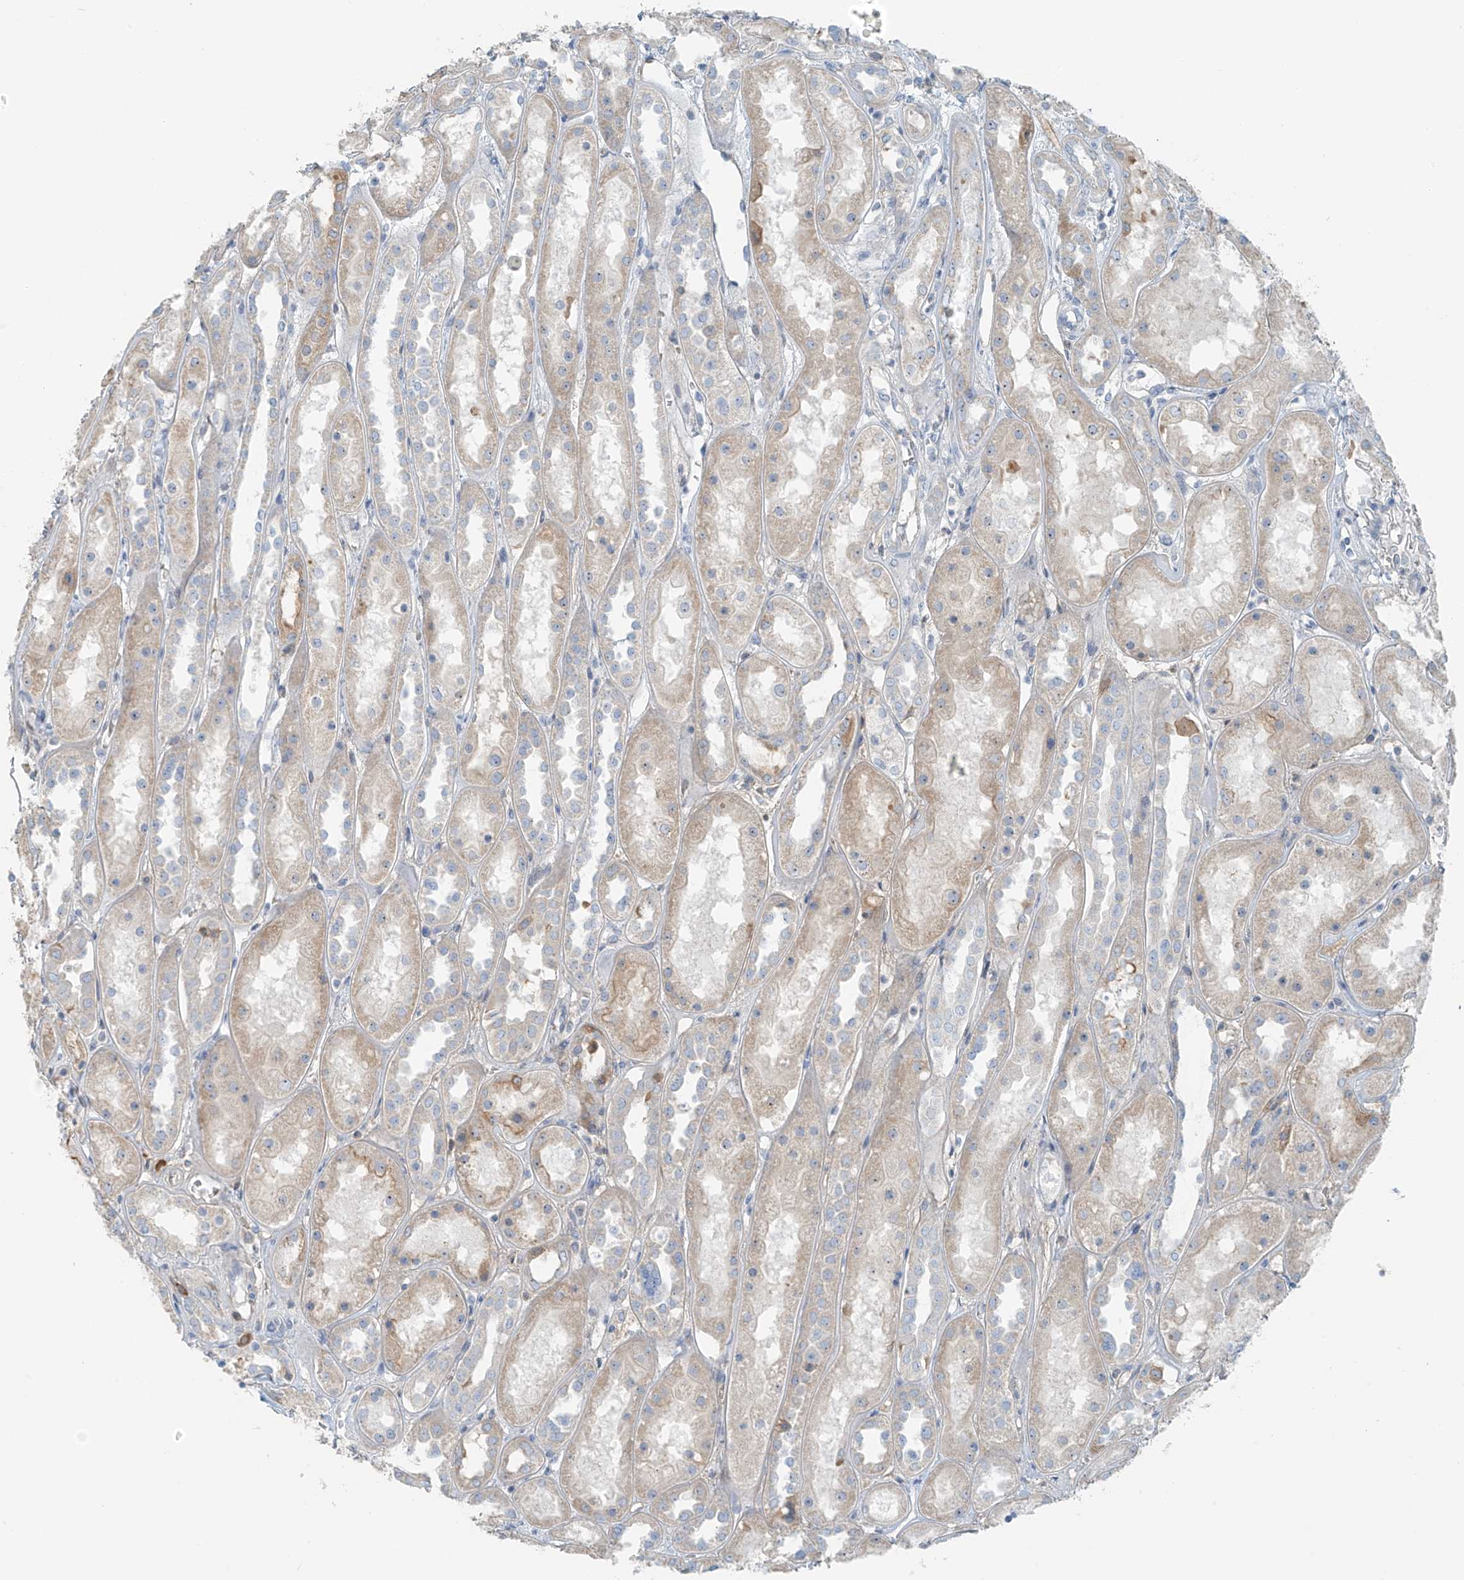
{"staining": {"intensity": "negative", "quantity": "none", "location": "none"}, "tissue": "kidney", "cell_type": "Cells in glomeruli", "image_type": "normal", "snomed": [{"axis": "morphology", "description": "Normal tissue, NOS"}, {"axis": "topography", "description": "Kidney"}], "caption": "This photomicrograph is of unremarkable kidney stained with IHC to label a protein in brown with the nuclei are counter-stained blue. There is no positivity in cells in glomeruli. Nuclei are stained in blue.", "gene": "FAM131C", "patient": {"sex": "male", "age": 70}}